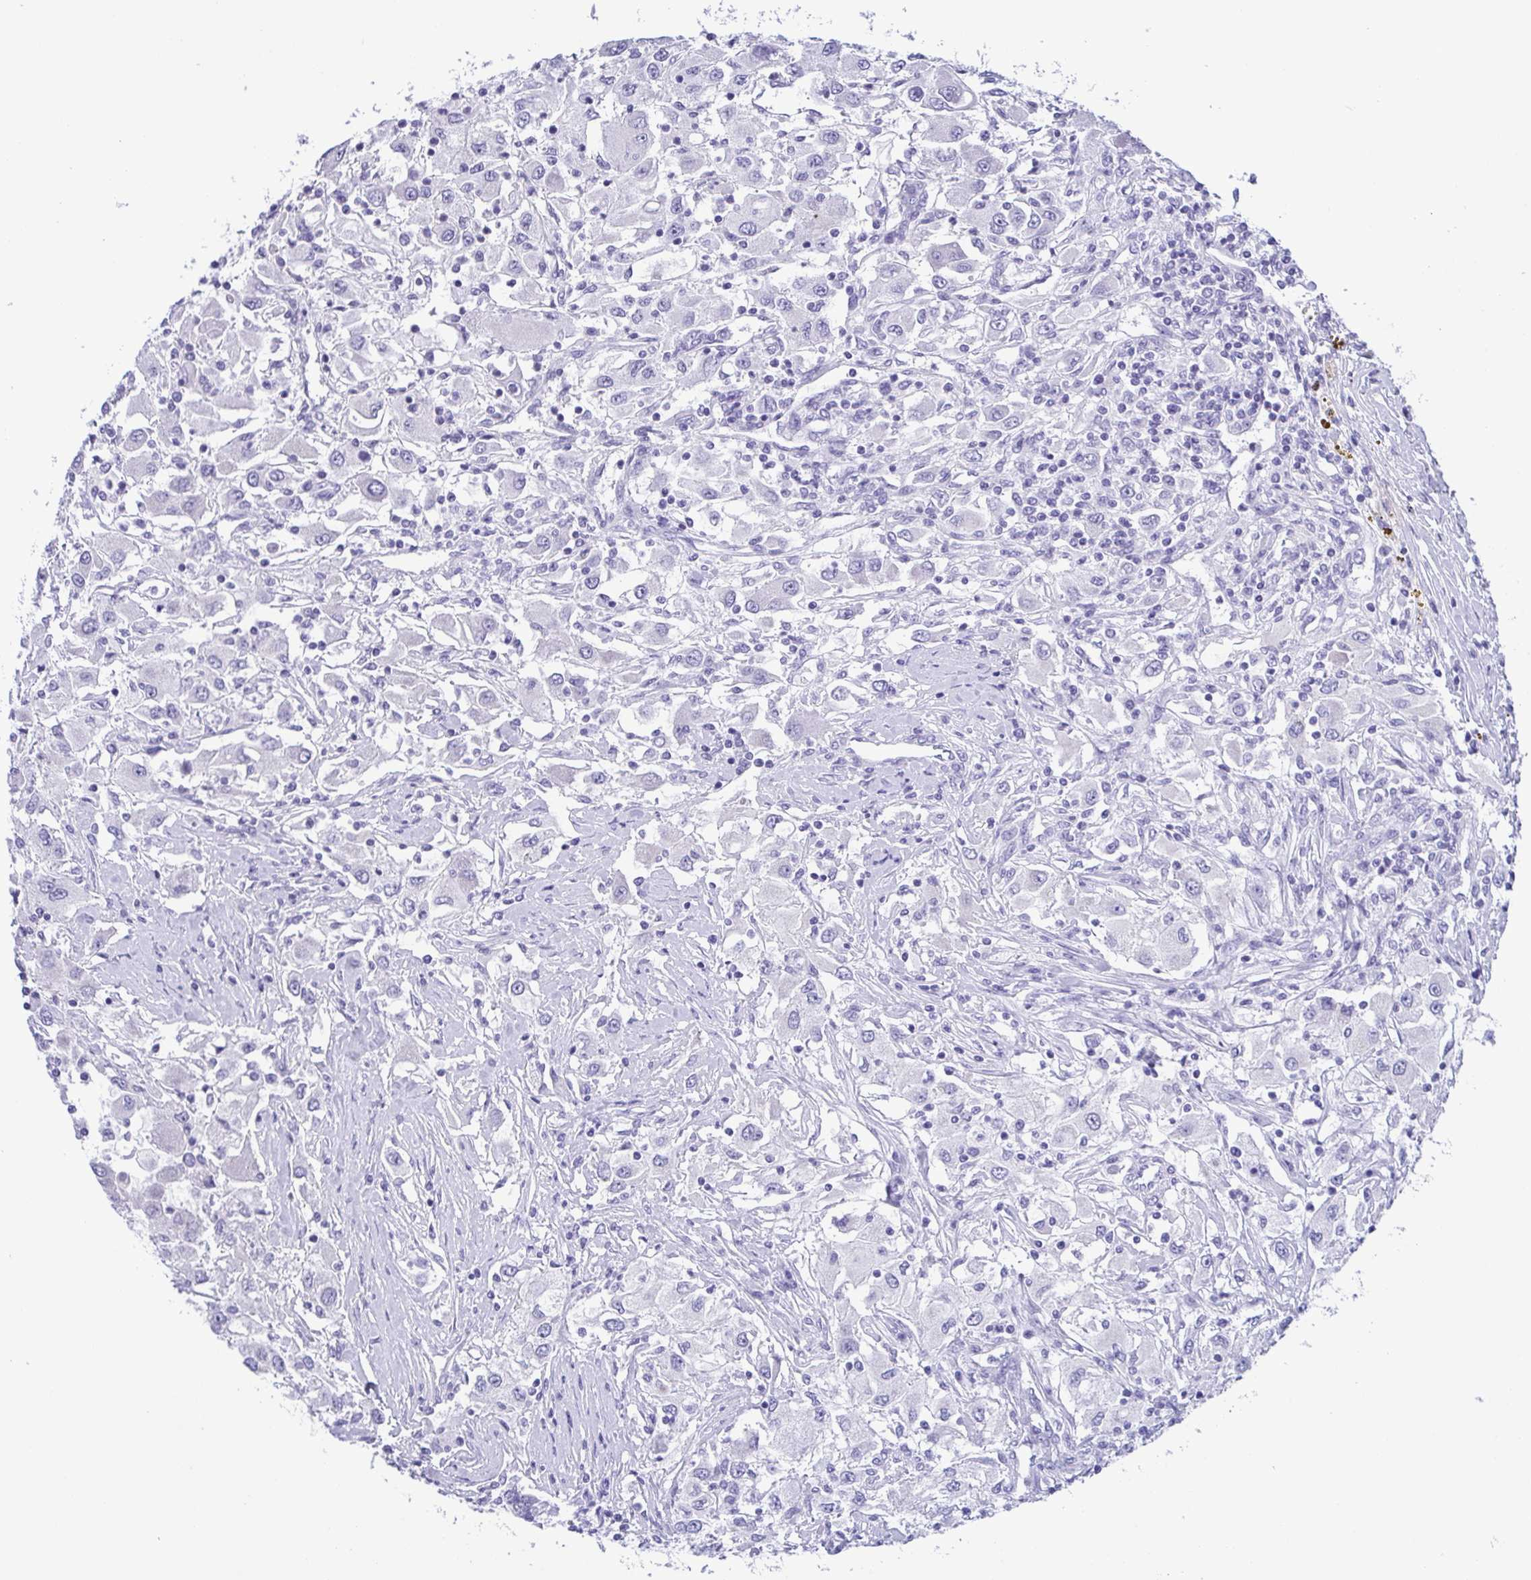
{"staining": {"intensity": "negative", "quantity": "none", "location": "none"}, "tissue": "renal cancer", "cell_type": "Tumor cells", "image_type": "cancer", "snomed": [{"axis": "morphology", "description": "Adenocarcinoma, NOS"}, {"axis": "topography", "description": "Kidney"}], "caption": "High power microscopy image of an IHC image of renal adenocarcinoma, revealing no significant staining in tumor cells. Brightfield microscopy of IHC stained with DAB (3,3'-diaminobenzidine) (brown) and hematoxylin (blue), captured at high magnification.", "gene": "MYL7", "patient": {"sex": "female", "age": 67}}